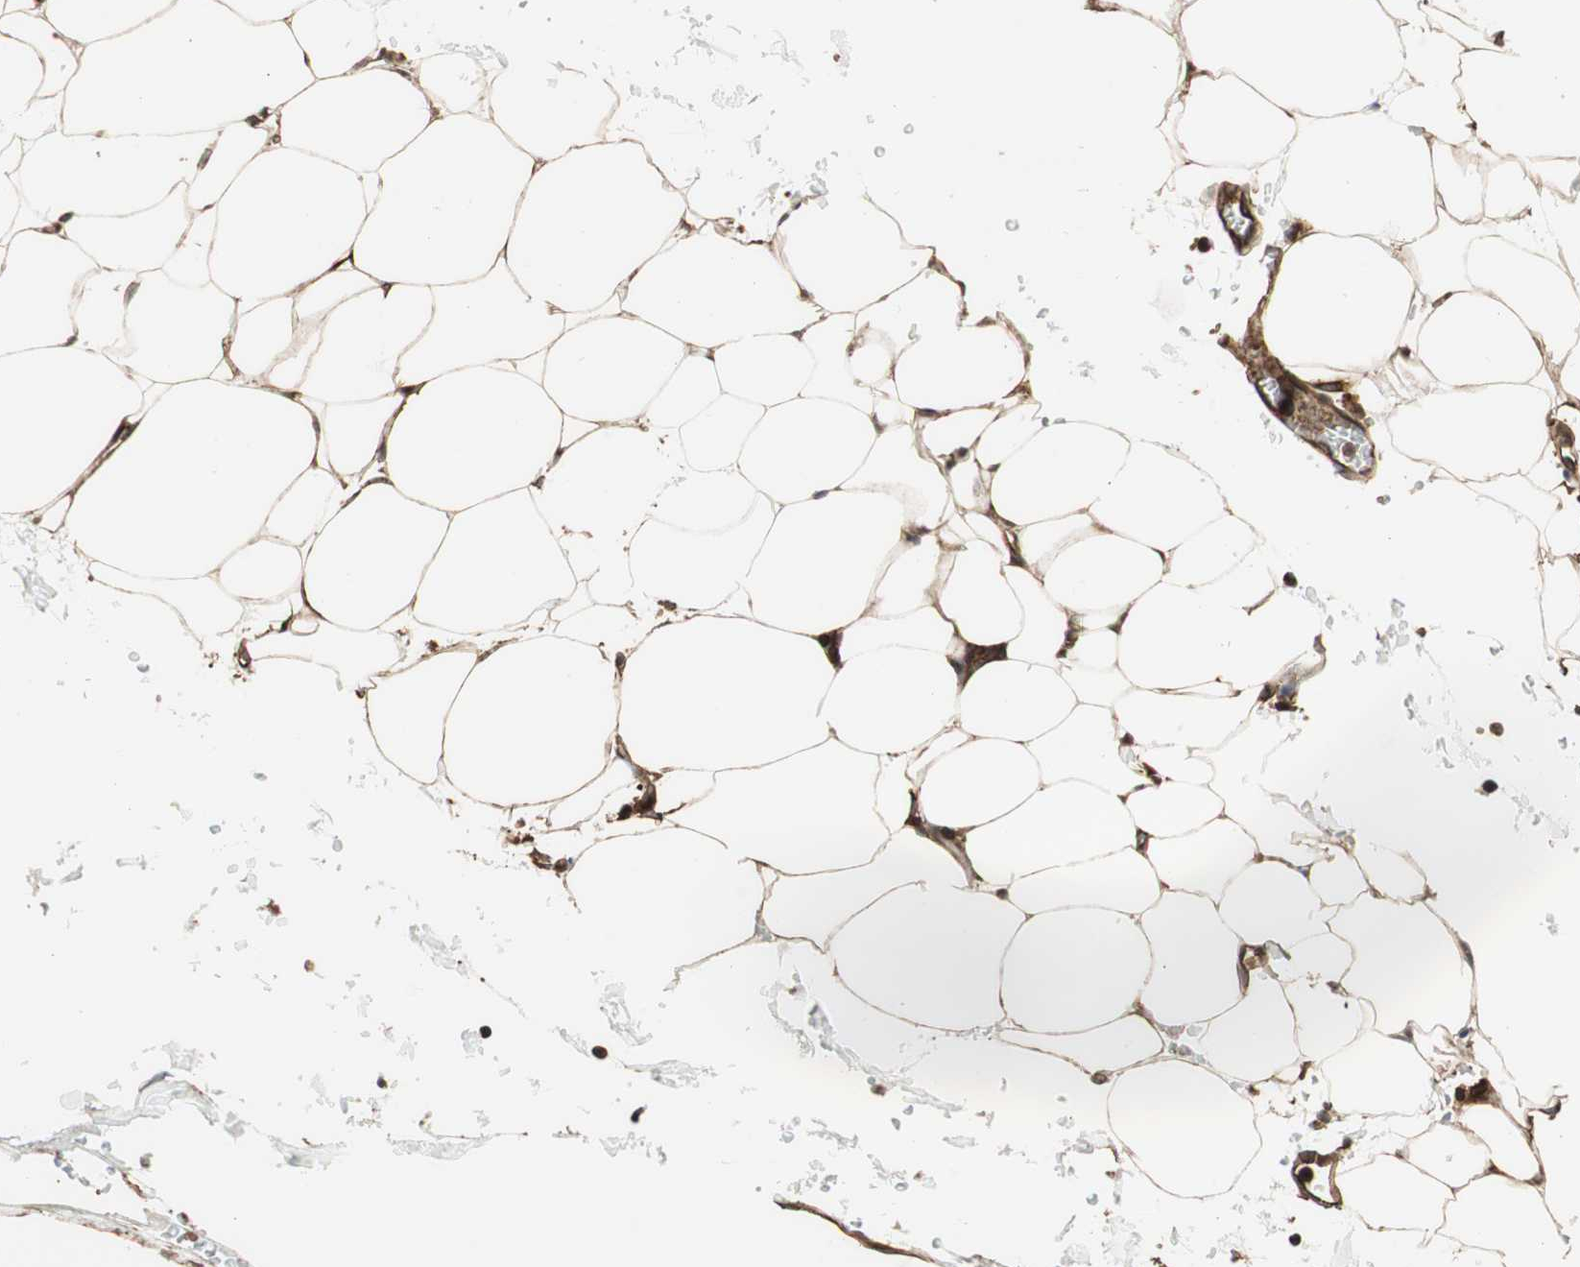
{"staining": {"intensity": "moderate", "quantity": ">75%", "location": "cytoplasmic/membranous,nuclear"}, "tissue": "adrenal gland", "cell_type": "Glandular cells", "image_type": "normal", "snomed": [{"axis": "morphology", "description": "Normal tissue, NOS"}, {"axis": "topography", "description": "Adrenal gland"}], "caption": "Immunohistochemical staining of unremarkable human adrenal gland exhibits moderate cytoplasmic/membranous,nuclear protein positivity in approximately >75% of glandular cells.", "gene": "MAD2L2", "patient": {"sex": "male", "age": 35}}